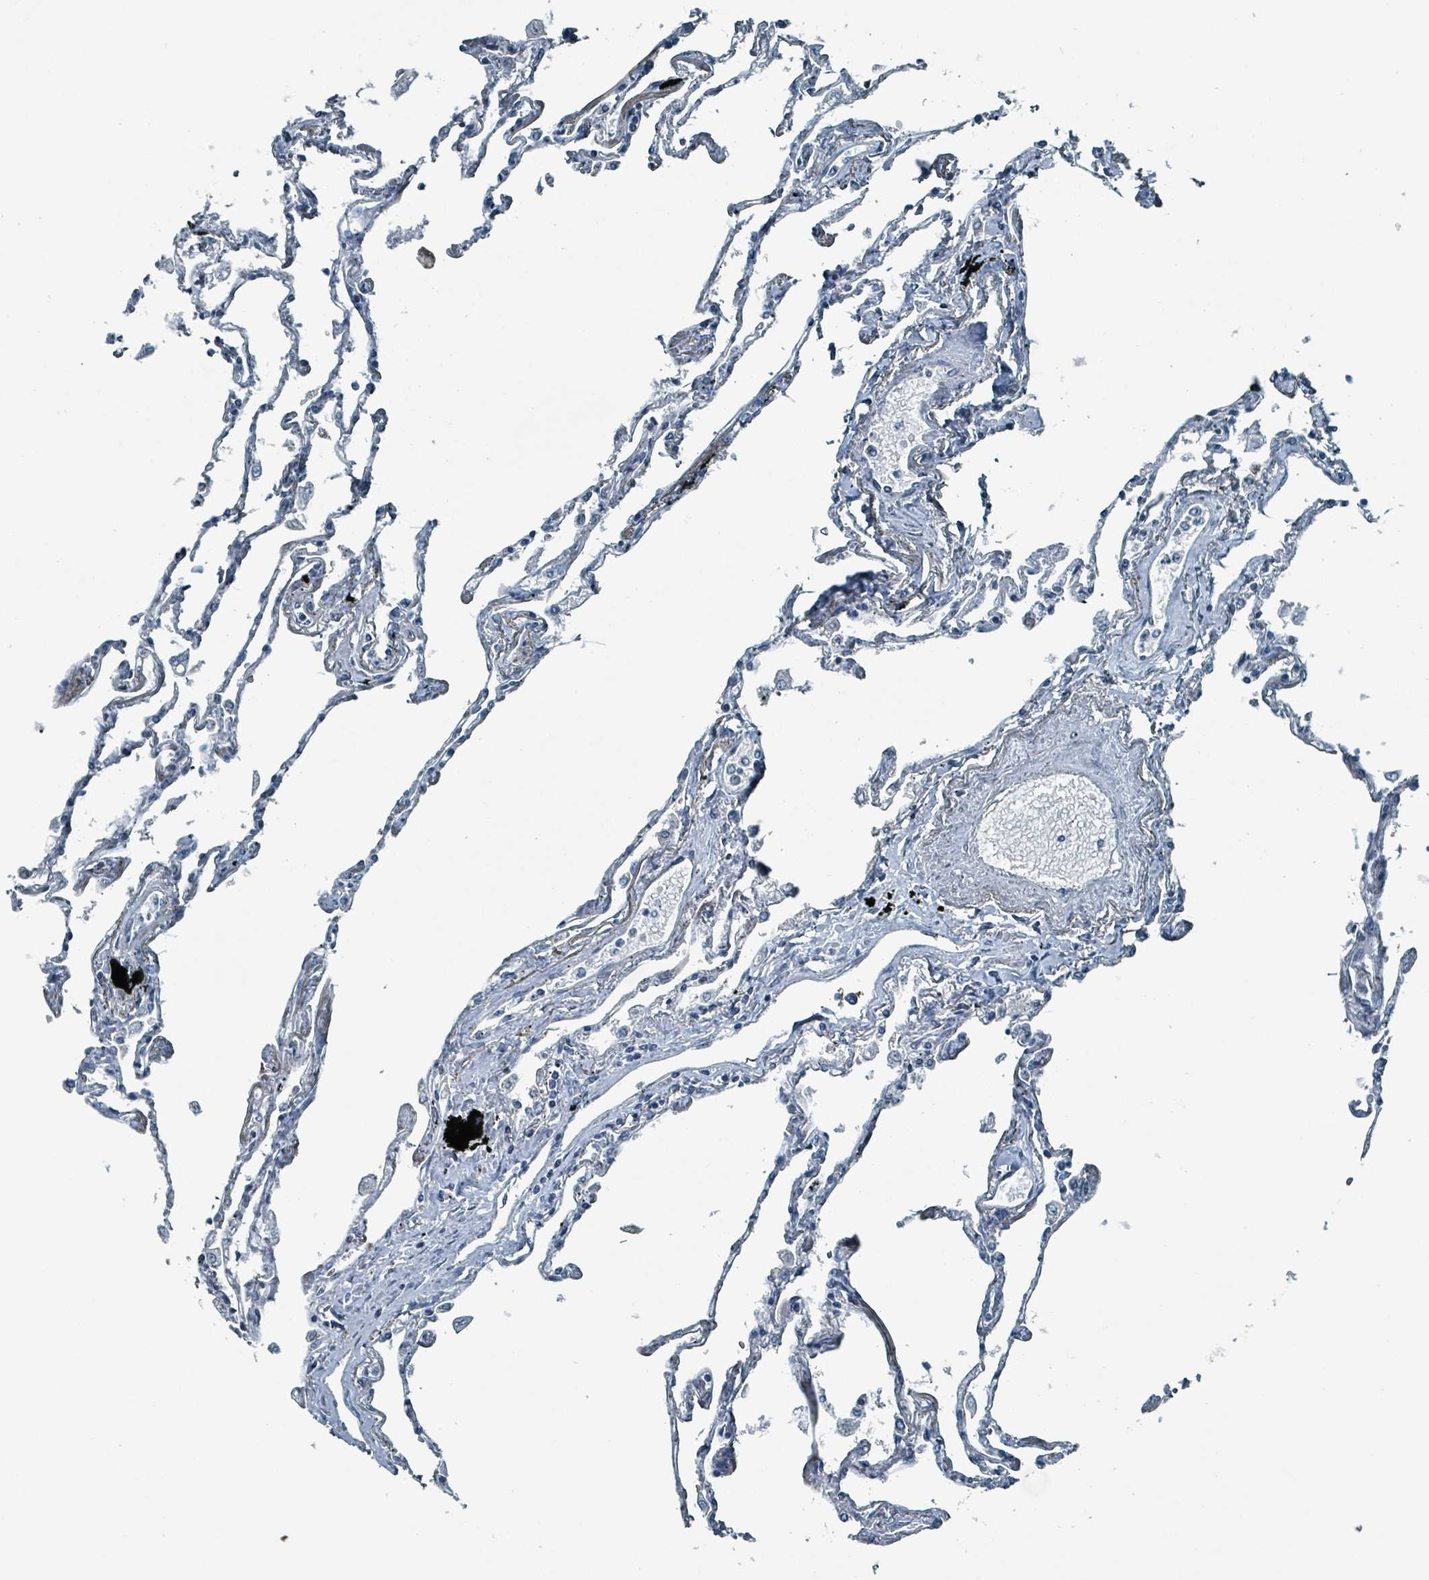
{"staining": {"intensity": "negative", "quantity": "none", "location": "none"}, "tissue": "lung", "cell_type": "Alveolar cells", "image_type": "normal", "snomed": [{"axis": "morphology", "description": "Normal tissue, NOS"}, {"axis": "topography", "description": "Lung"}], "caption": "A high-resolution histopathology image shows immunohistochemistry staining of unremarkable lung, which demonstrates no significant staining in alveolar cells.", "gene": "ABHD18", "patient": {"sex": "female", "age": 67}}